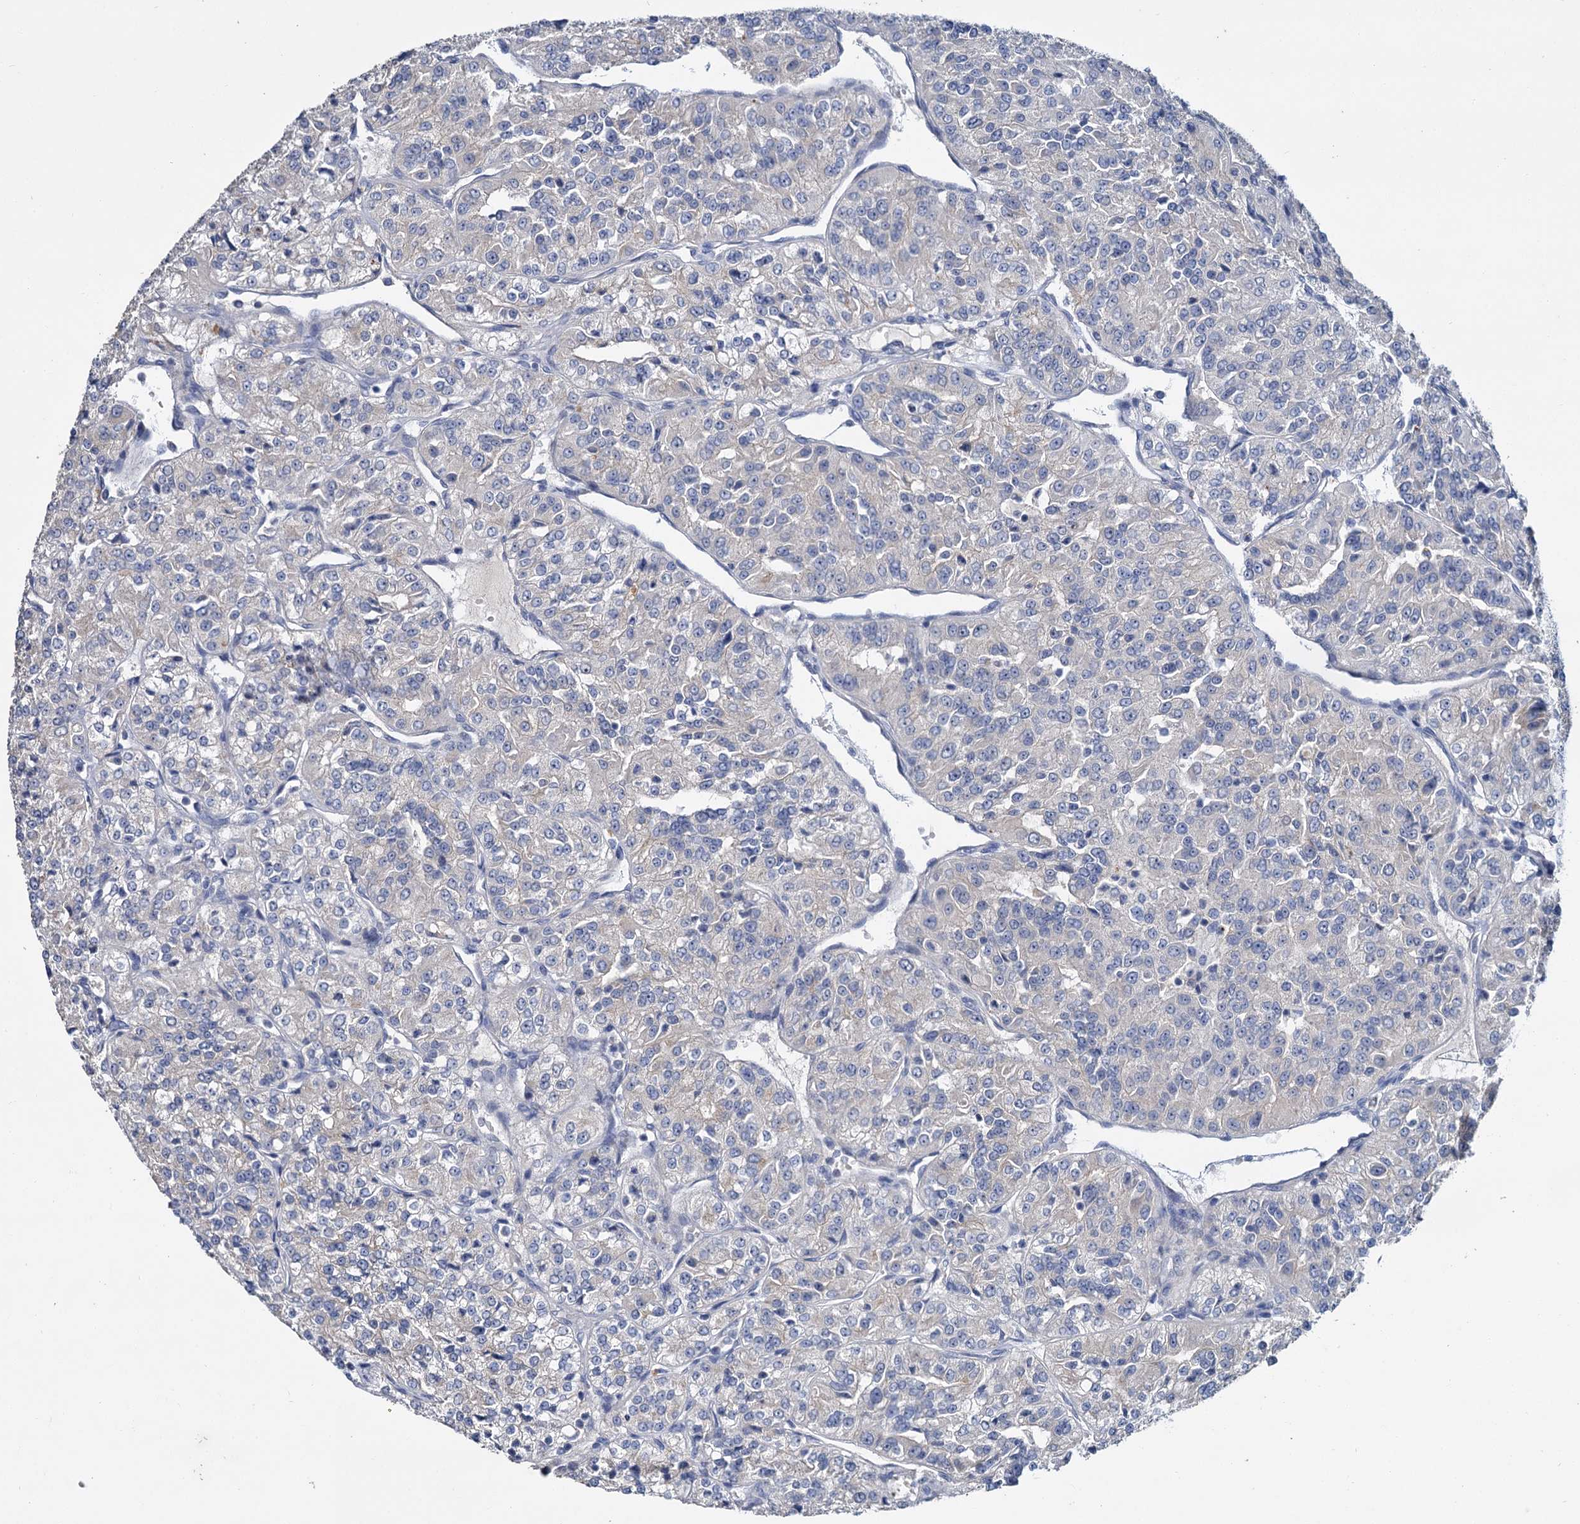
{"staining": {"intensity": "negative", "quantity": "none", "location": "none"}, "tissue": "renal cancer", "cell_type": "Tumor cells", "image_type": "cancer", "snomed": [{"axis": "morphology", "description": "Adenocarcinoma, NOS"}, {"axis": "topography", "description": "Kidney"}], "caption": "This micrograph is of renal adenocarcinoma stained with IHC to label a protein in brown with the nuclei are counter-stained blue. There is no positivity in tumor cells.", "gene": "ATP9A", "patient": {"sex": "female", "age": 63}}